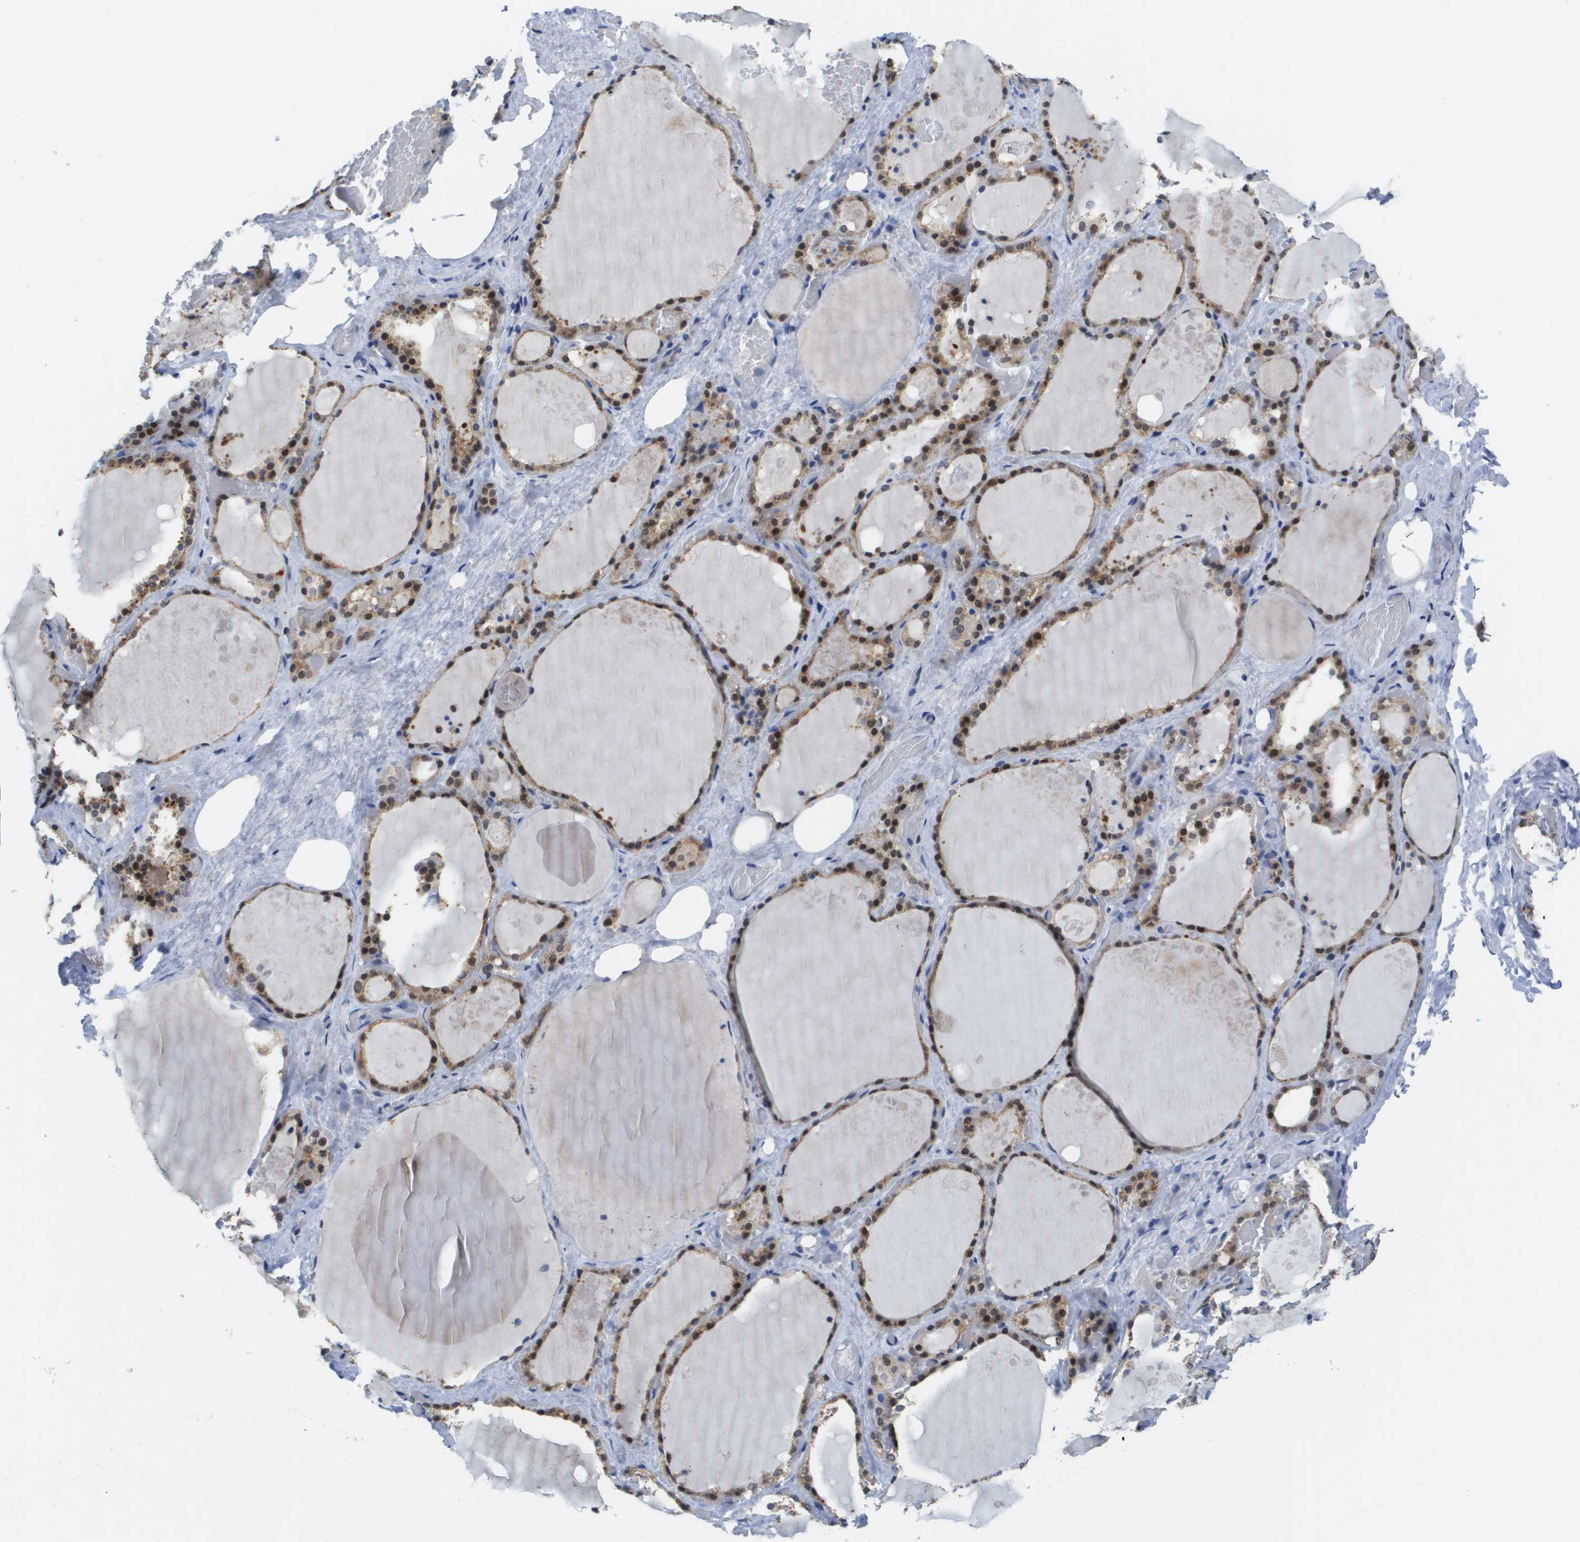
{"staining": {"intensity": "strong", "quantity": ">75%", "location": "cytoplasmic/membranous,nuclear"}, "tissue": "thyroid gland", "cell_type": "Glandular cells", "image_type": "normal", "snomed": [{"axis": "morphology", "description": "Normal tissue, NOS"}, {"axis": "topography", "description": "Thyroid gland"}], "caption": "Immunohistochemical staining of normal thyroid gland demonstrates strong cytoplasmic/membranous,nuclear protein staining in about >75% of glandular cells.", "gene": "FKBP4", "patient": {"sex": "male", "age": 61}}